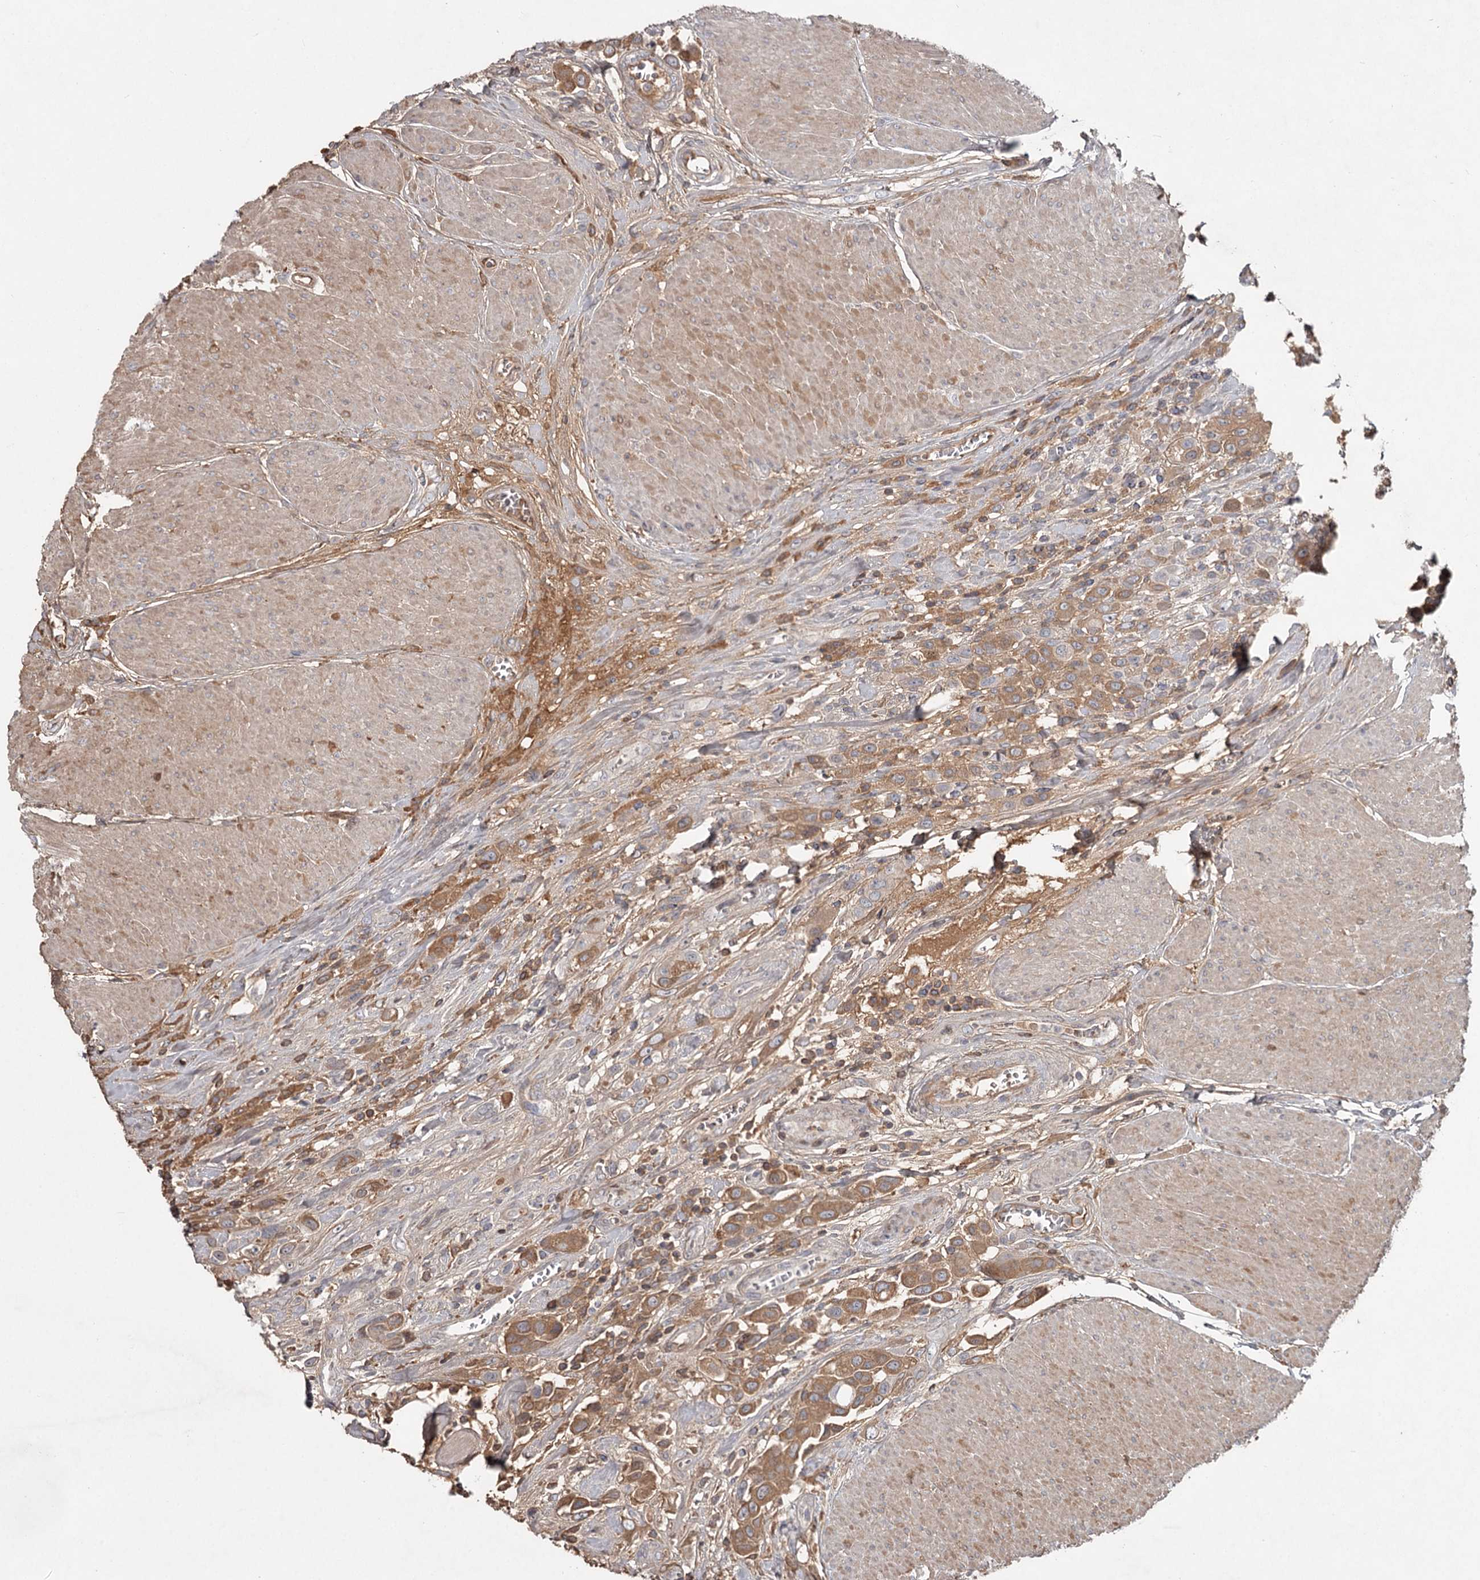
{"staining": {"intensity": "moderate", "quantity": "25%-75%", "location": "cytoplasmic/membranous"}, "tissue": "urothelial cancer", "cell_type": "Tumor cells", "image_type": "cancer", "snomed": [{"axis": "morphology", "description": "Urothelial carcinoma, High grade"}, {"axis": "topography", "description": "Urinary bladder"}], "caption": "DAB (3,3'-diaminobenzidine) immunohistochemical staining of human urothelial carcinoma (high-grade) shows moderate cytoplasmic/membranous protein staining in approximately 25%-75% of tumor cells. The staining was performed using DAB to visualize the protein expression in brown, while the nuclei were stained in blue with hematoxylin (Magnification: 20x).", "gene": "DHRS9", "patient": {"sex": "male", "age": 50}}